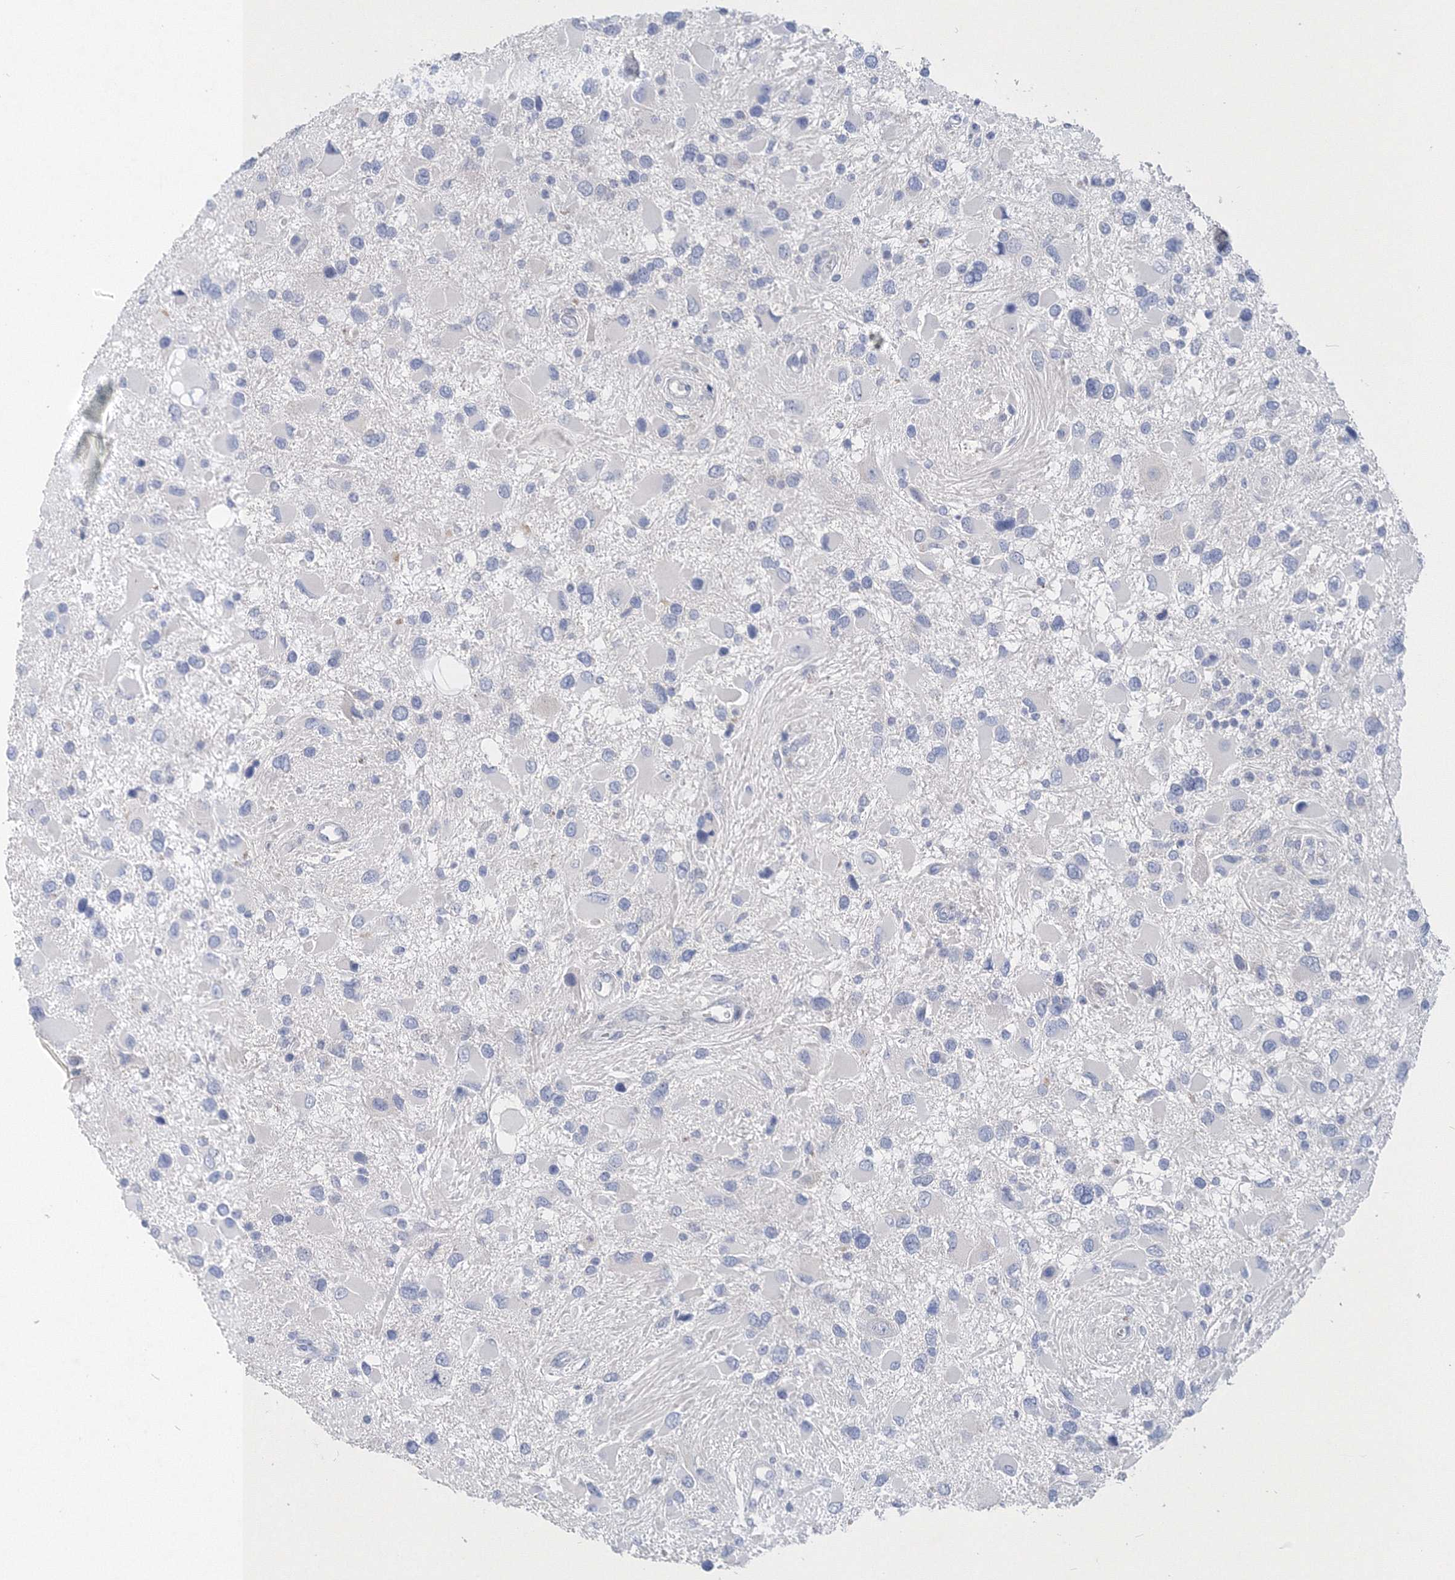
{"staining": {"intensity": "negative", "quantity": "none", "location": "none"}, "tissue": "glioma", "cell_type": "Tumor cells", "image_type": "cancer", "snomed": [{"axis": "morphology", "description": "Glioma, malignant, High grade"}, {"axis": "topography", "description": "Brain"}], "caption": "Tumor cells are negative for protein expression in human glioma.", "gene": "OSBPL6", "patient": {"sex": "male", "age": 53}}